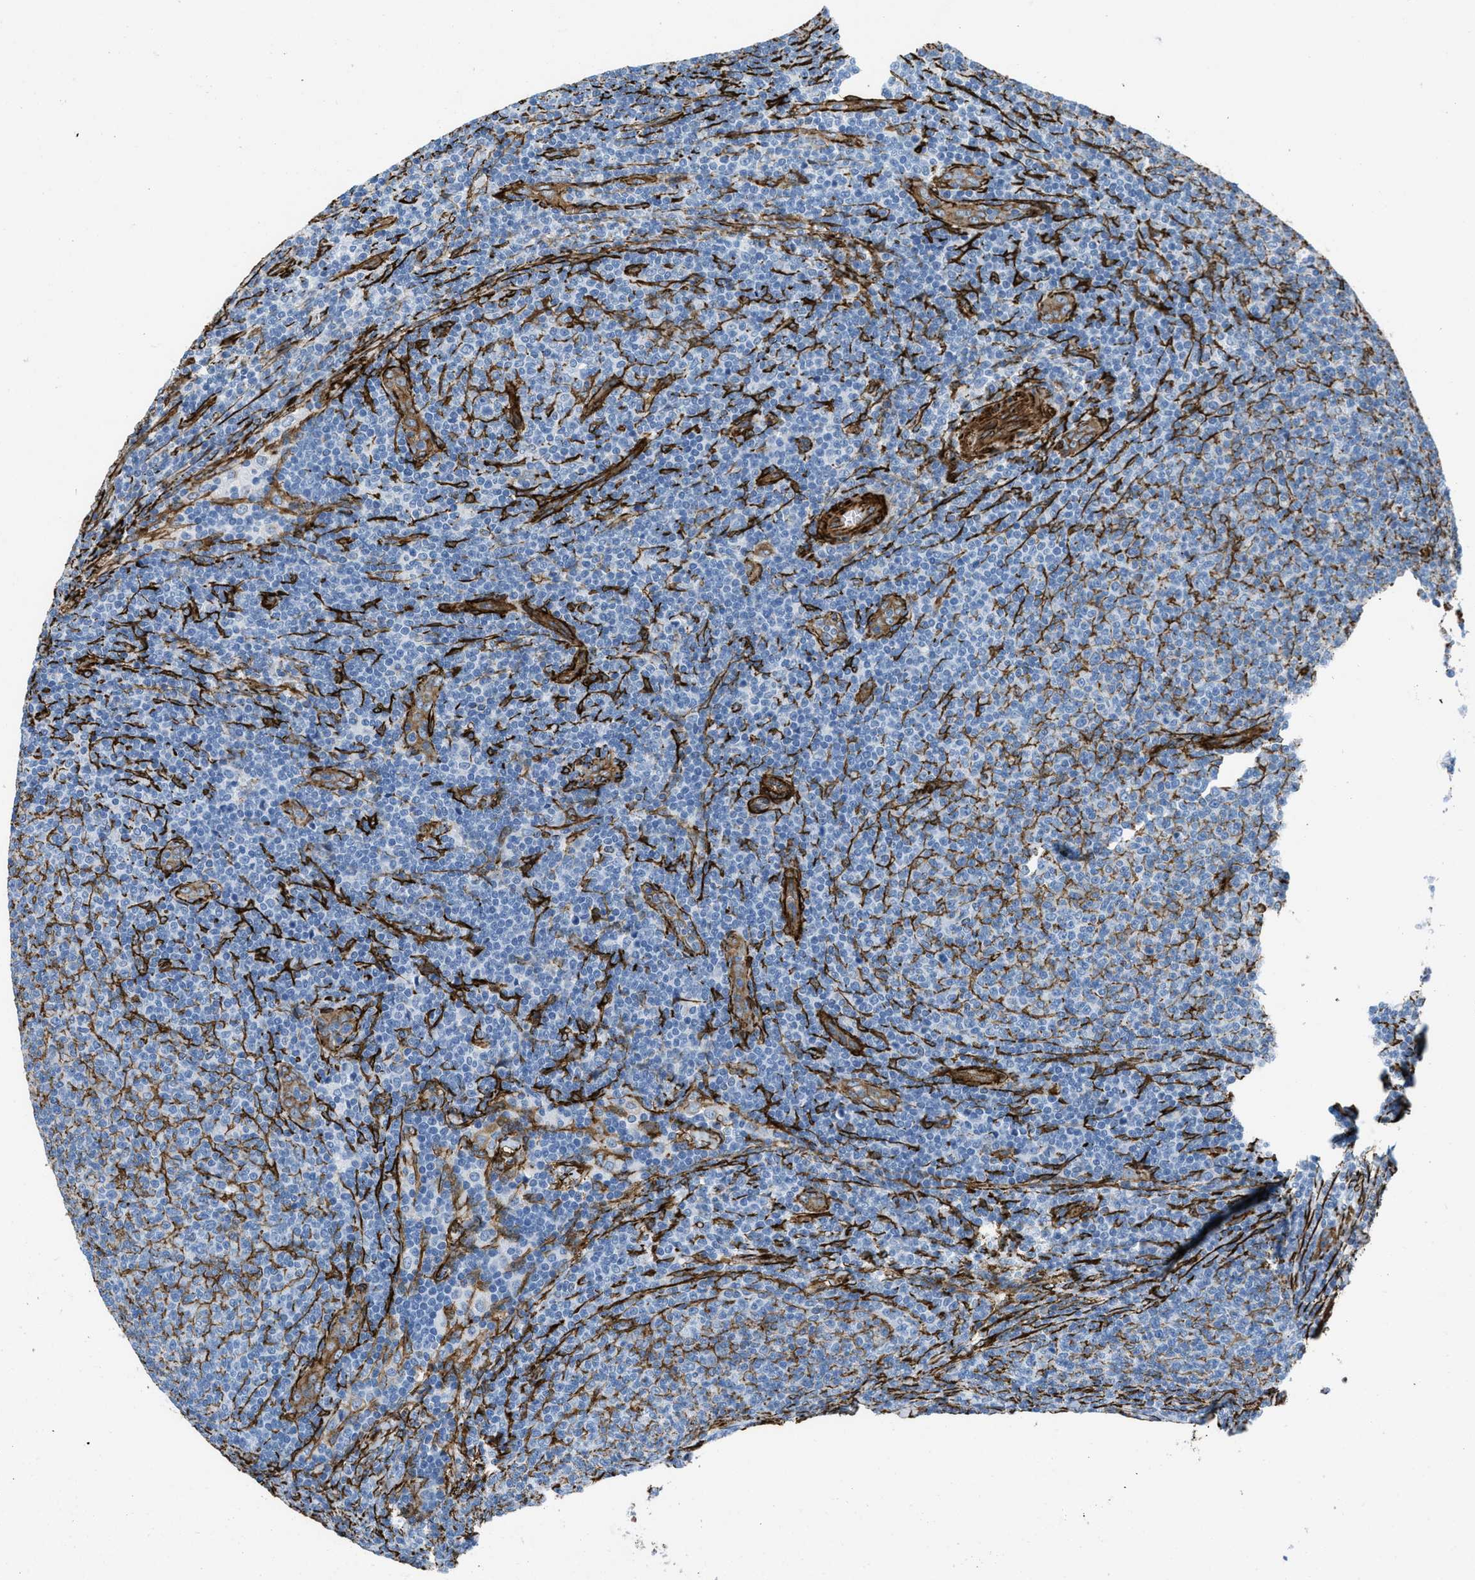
{"staining": {"intensity": "negative", "quantity": "none", "location": "none"}, "tissue": "lymphoma", "cell_type": "Tumor cells", "image_type": "cancer", "snomed": [{"axis": "morphology", "description": "Malignant lymphoma, non-Hodgkin's type, Low grade"}, {"axis": "topography", "description": "Lymph node"}], "caption": "DAB immunohistochemical staining of human lymphoma displays no significant expression in tumor cells.", "gene": "CALD1", "patient": {"sex": "male", "age": 66}}